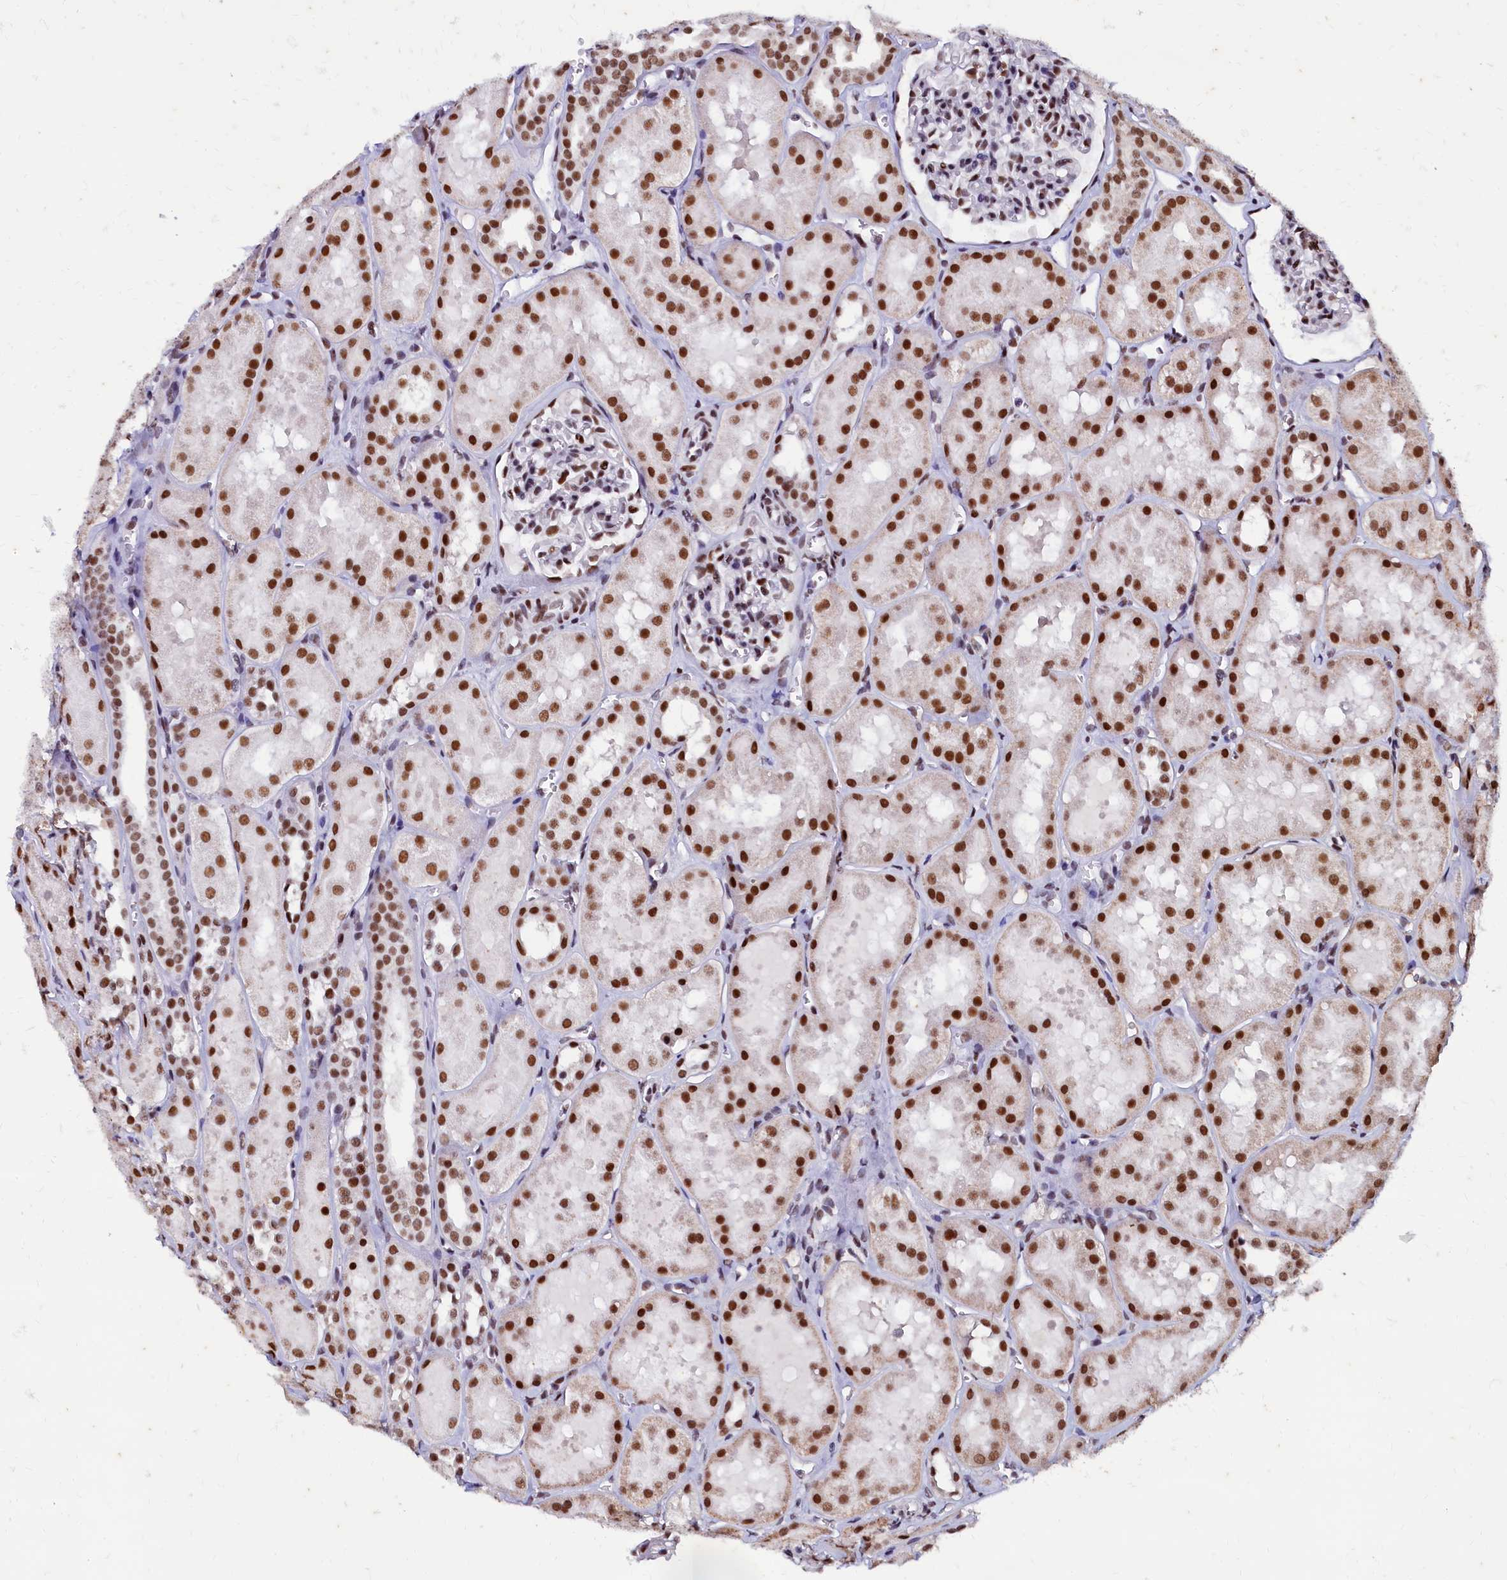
{"staining": {"intensity": "moderate", "quantity": "25%-75%", "location": "nuclear"}, "tissue": "kidney", "cell_type": "Cells in glomeruli", "image_type": "normal", "snomed": [{"axis": "morphology", "description": "Normal tissue, NOS"}, {"axis": "topography", "description": "Kidney"}, {"axis": "topography", "description": "Urinary bladder"}], "caption": "Brown immunohistochemical staining in benign kidney displays moderate nuclear positivity in approximately 25%-75% of cells in glomeruli.", "gene": "CPSF7", "patient": {"sex": "male", "age": 16}}